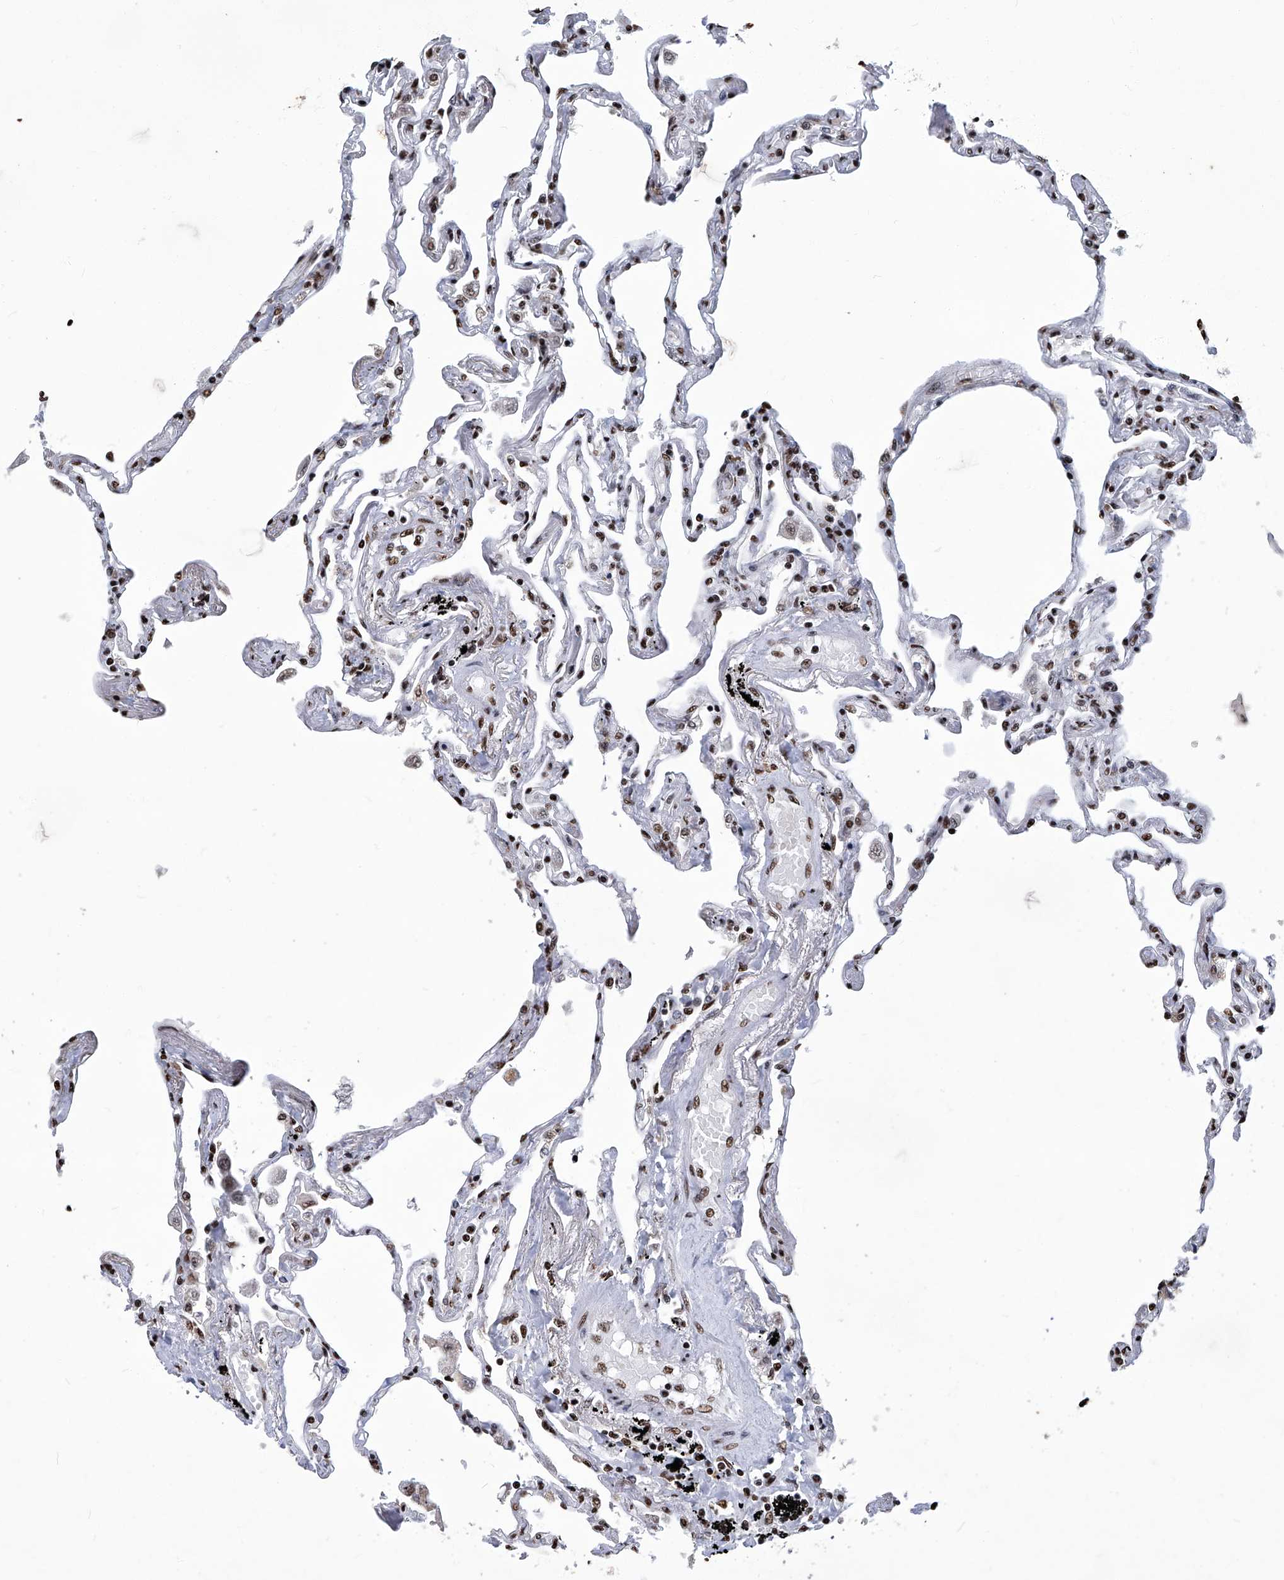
{"staining": {"intensity": "moderate", "quantity": ">75%", "location": "nuclear"}, "tissue": "lung", "cell_type": "Alveolar cells", "image_type": "normal", "snomed": [{"axis": "morphology", "description": "Normal tissue, NOS"}, {"axis": "topography", "description": "Lung"}], "caption": "Immunohistochemical staining of normal human lung exhibits >75% levels of moderate nuclear protein expression in approximately >75% of alveolar cells. The staining was performed using DAB (3,3'-diaminobenzidine) to visualize the protein expression in brown, while the nuclei were stained in blue with hematoxylin (Magnification: 20x).", "gene": "HBP1", "patient": {"sex": "female", "age": 67}}